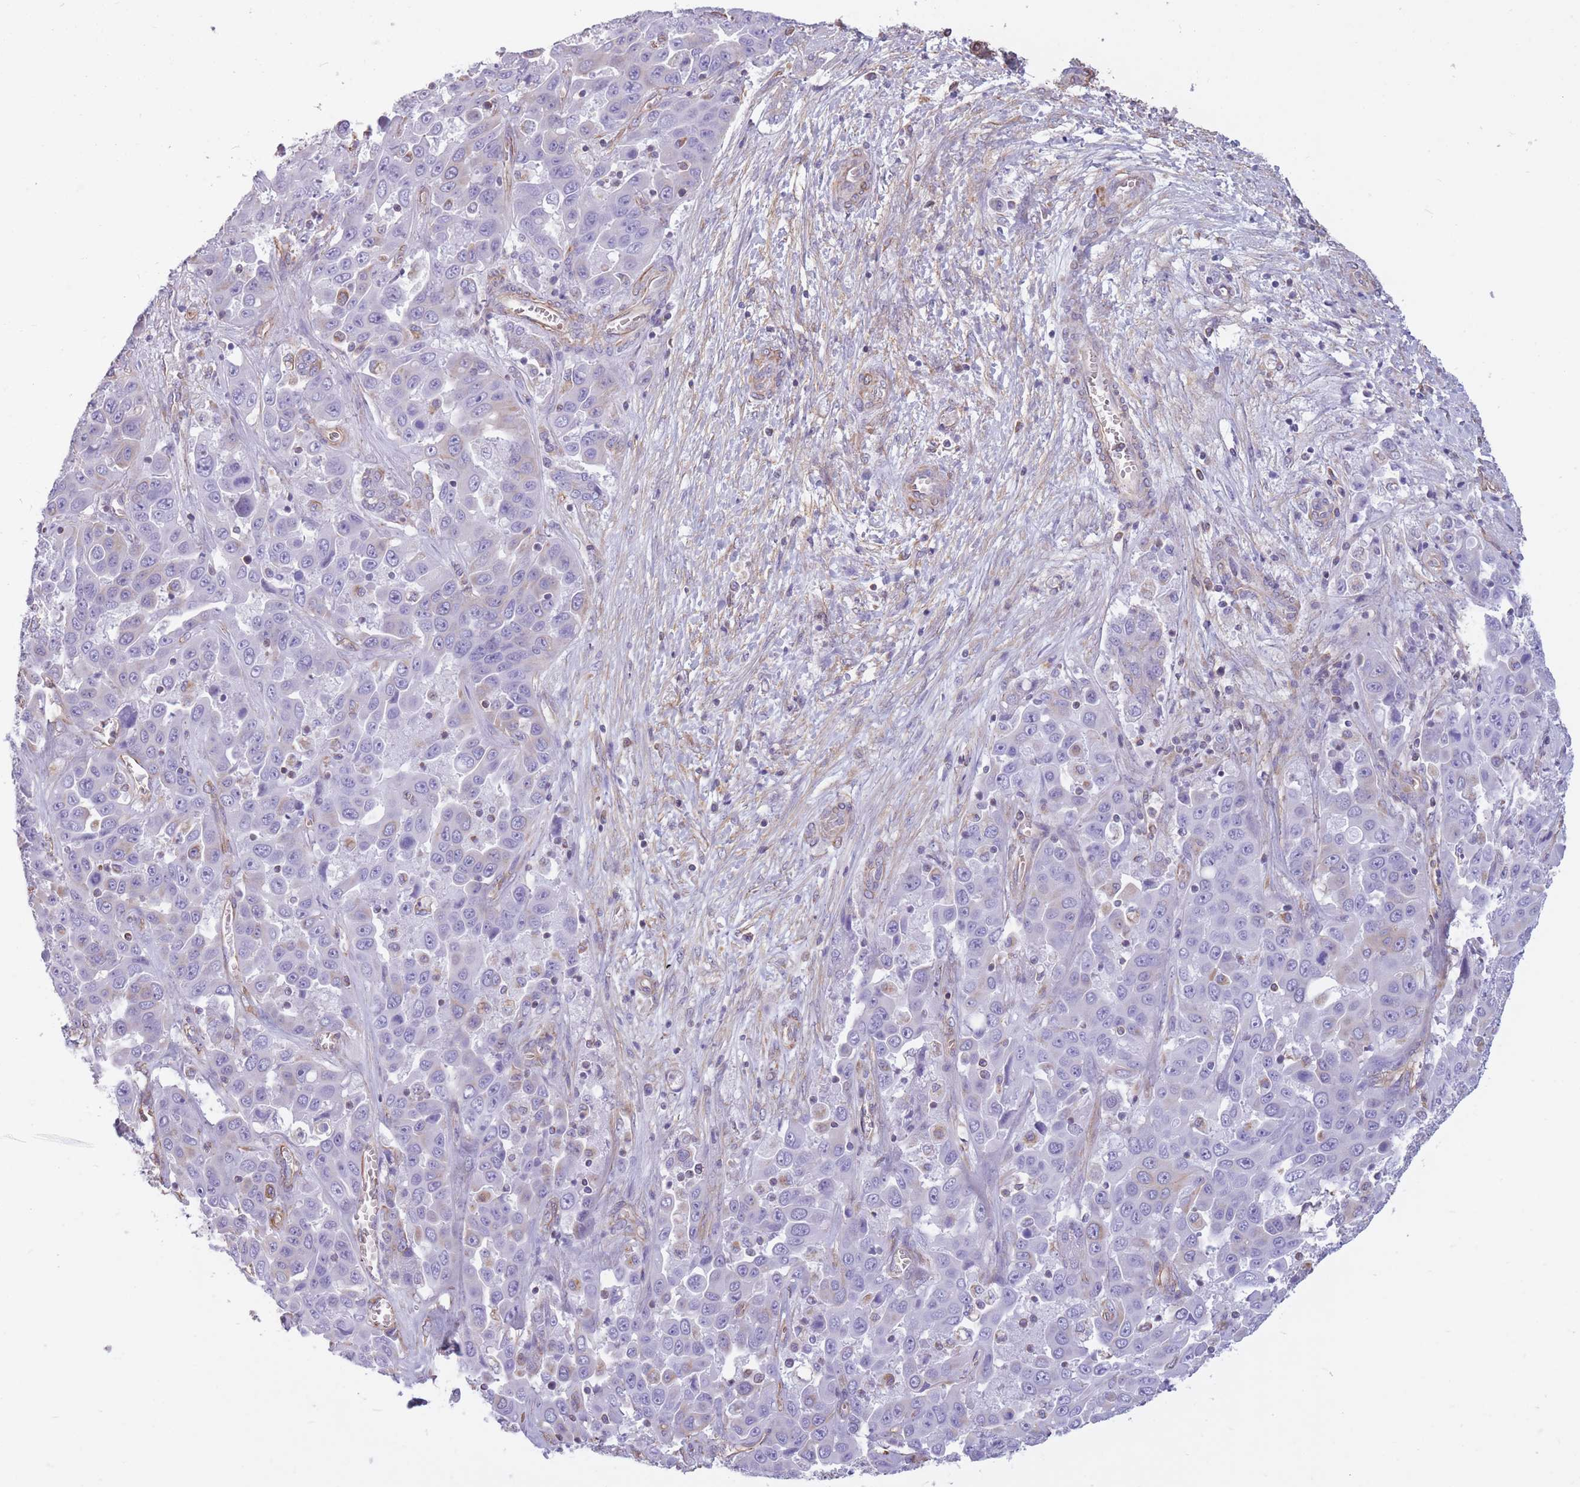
{"staining": {"intensity": "negative", "quantity": "none", "location": "none"}, "tissue": "liver cancer", "cell_type": "Tumor cells", "image_type": "cancer", "snomed": [{"axis": "morphology", "description": "Cholangiocarcinoma"}, {"axis": "topography", "description": "Liver"}], "caption": "Immunohistochemical staining of human liver cholangiocarcinoma displays no significant positivity in tumor cells.", "gene": "ADD1", "patient": {"sex": "female", "age": 52}}